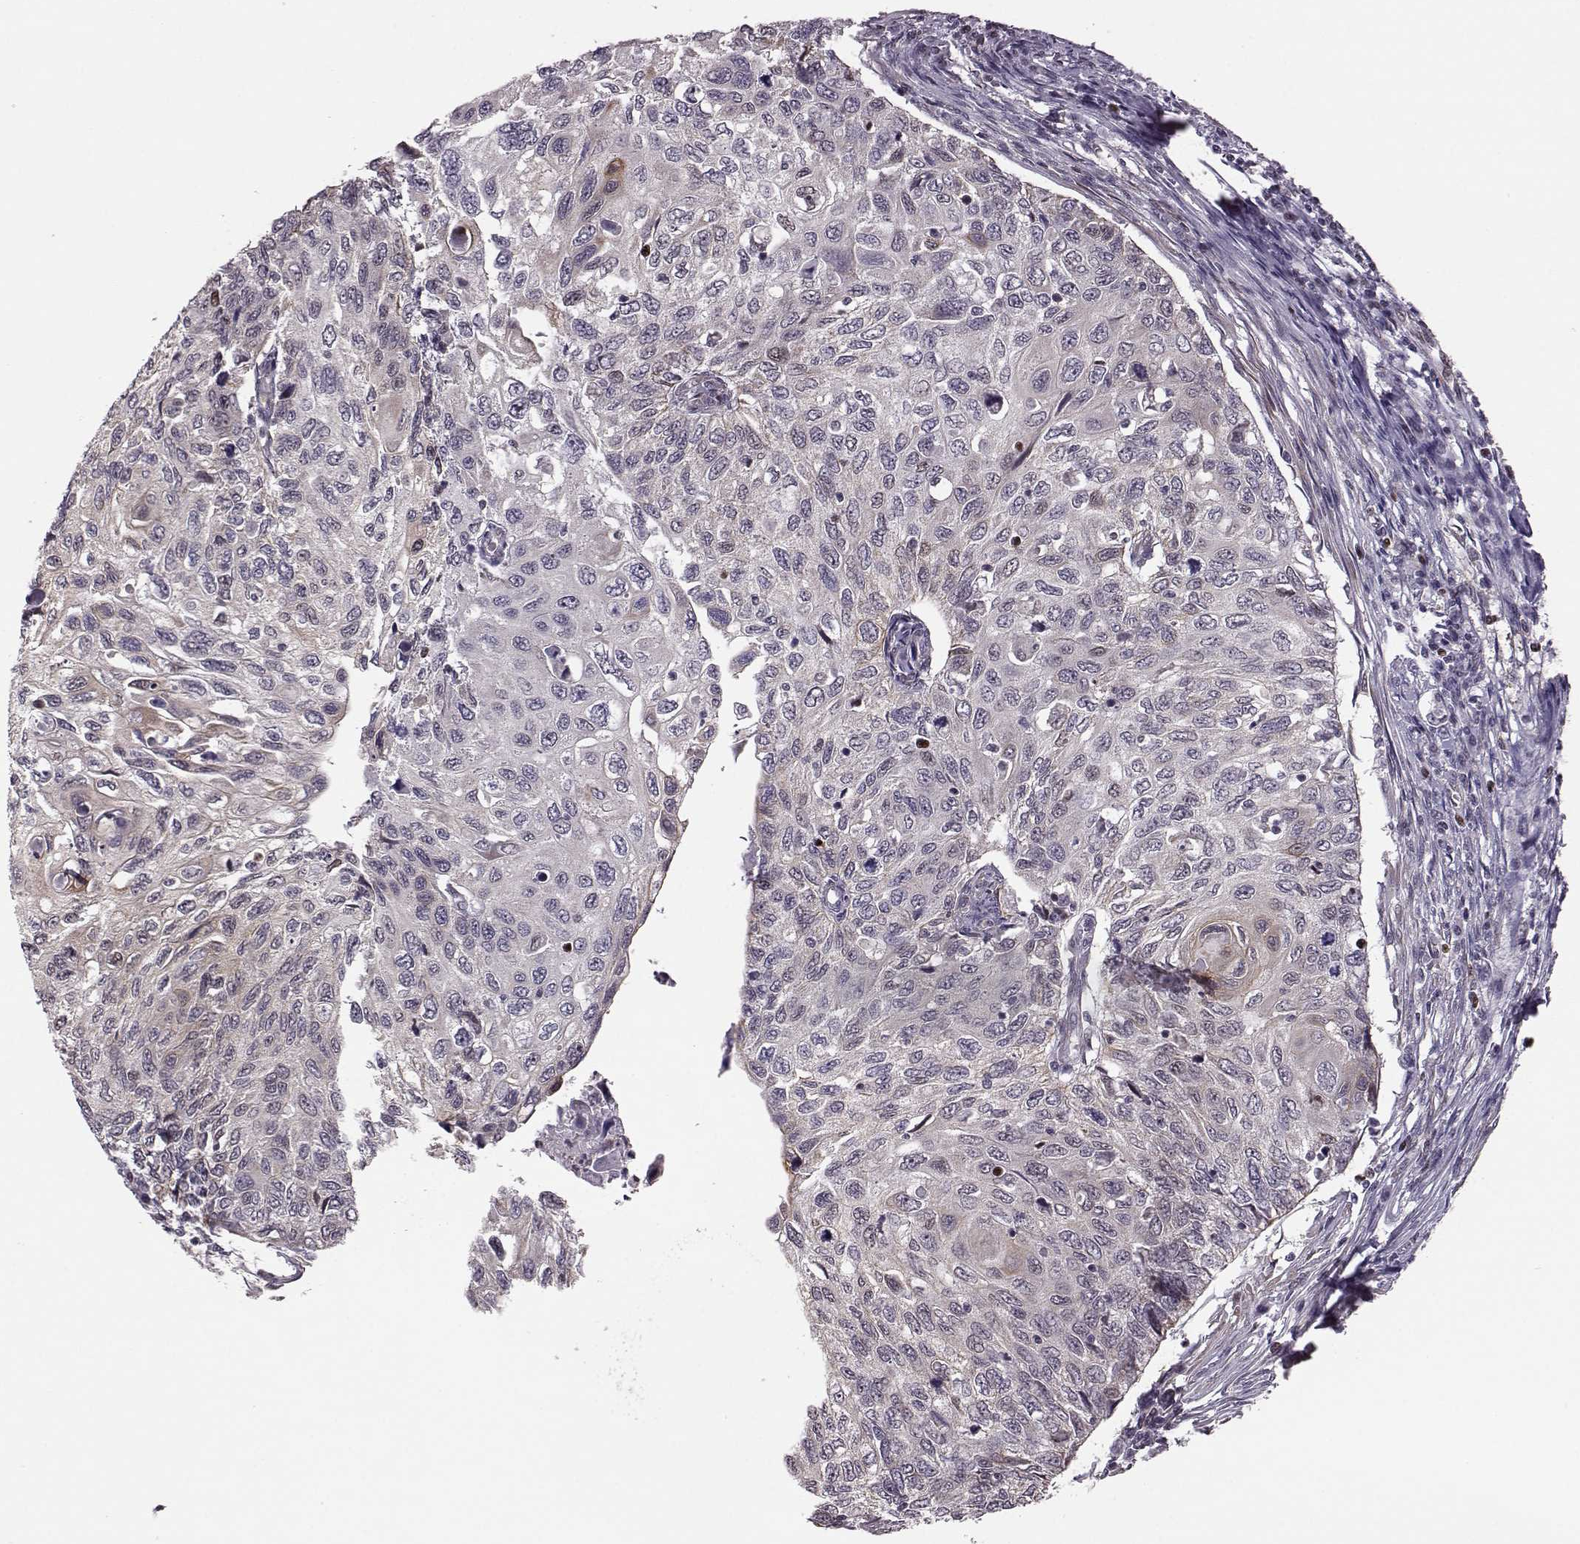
{"staining": {"intensity": "negative", "quantity": "none", "location": "none"}, "tissue": "cervical cancer", "cell_type": "Tumor cells", "image_type": "cancer", "snomed": [{"axis": "morphology", "description": "Squamous cell carcinoma, NOS"}, {"axis": "topography", "description": "Cervix"}], "caption": "A histopathology image of human cervical squamous cell carcinoma is negative for staining in tumor cells. The staining was performed using DAB to visualize the protein expression in brown, while the nuclei were stained in blue with hematoxylin (Magnification: 20x).", "gene": "KLF6", "patient": {"sex": "female", "age": 70}}